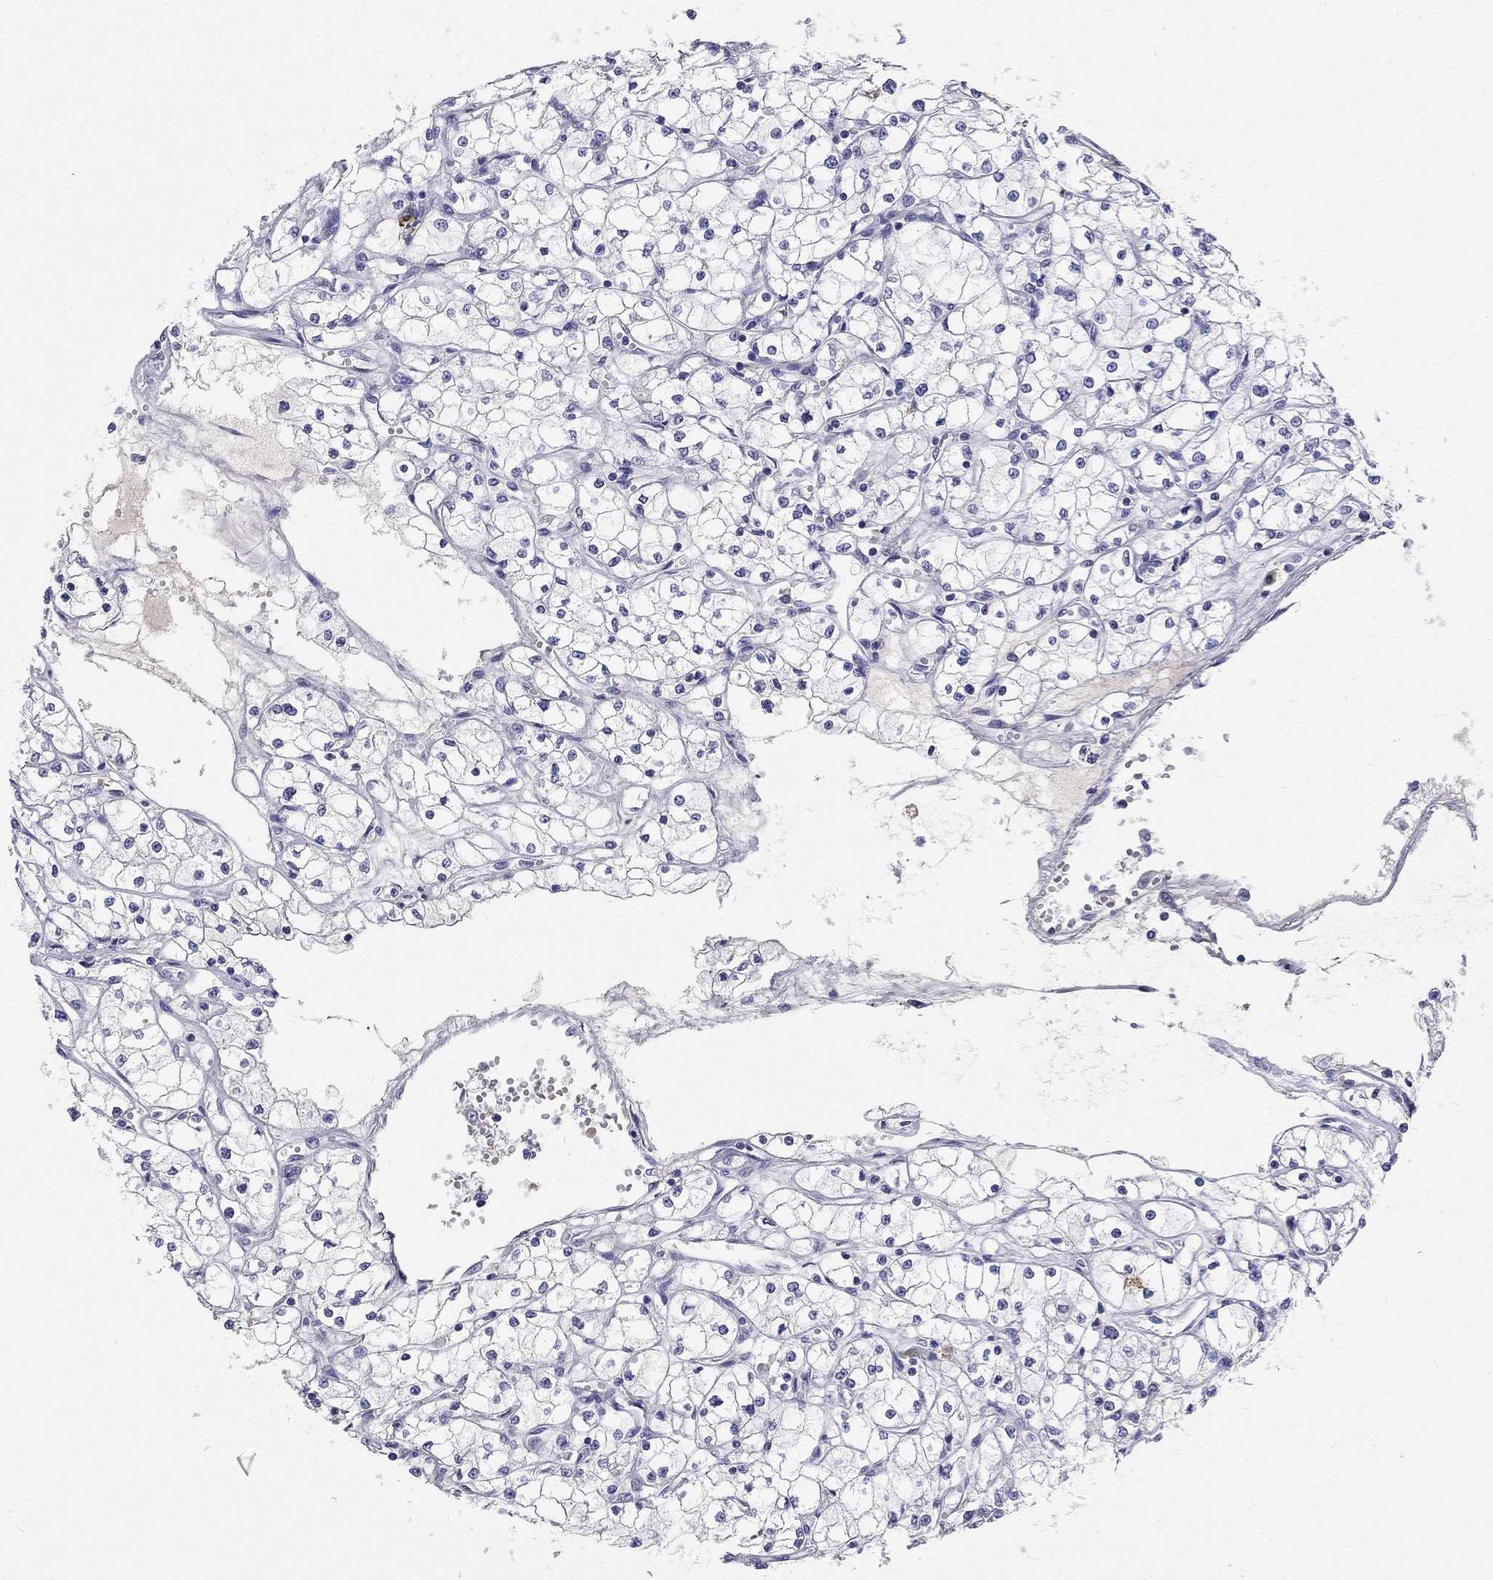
{"staining": {"intensity": "negative", "quantity": "none", "location": "none"}, "tissue": "renal cancer", "cell_type": "Tumor cells", "image_type": "cancer", "snomed": [{"axis": "morphology", "description": "Adenocarcinoma, NOS"}, {"axis": "topography", "description": "Kidney"}], "caption": "A micrograph of renal cancer stained for a protein exhibits no brown staining in tumor cells. (DAB (3,3'-diaminobenzidine) immunohistochemistry visualized using brightfield microscopy, high magnification).", "gene": "PHOX2B", "patient": {"sex": "male", "age": 67}}